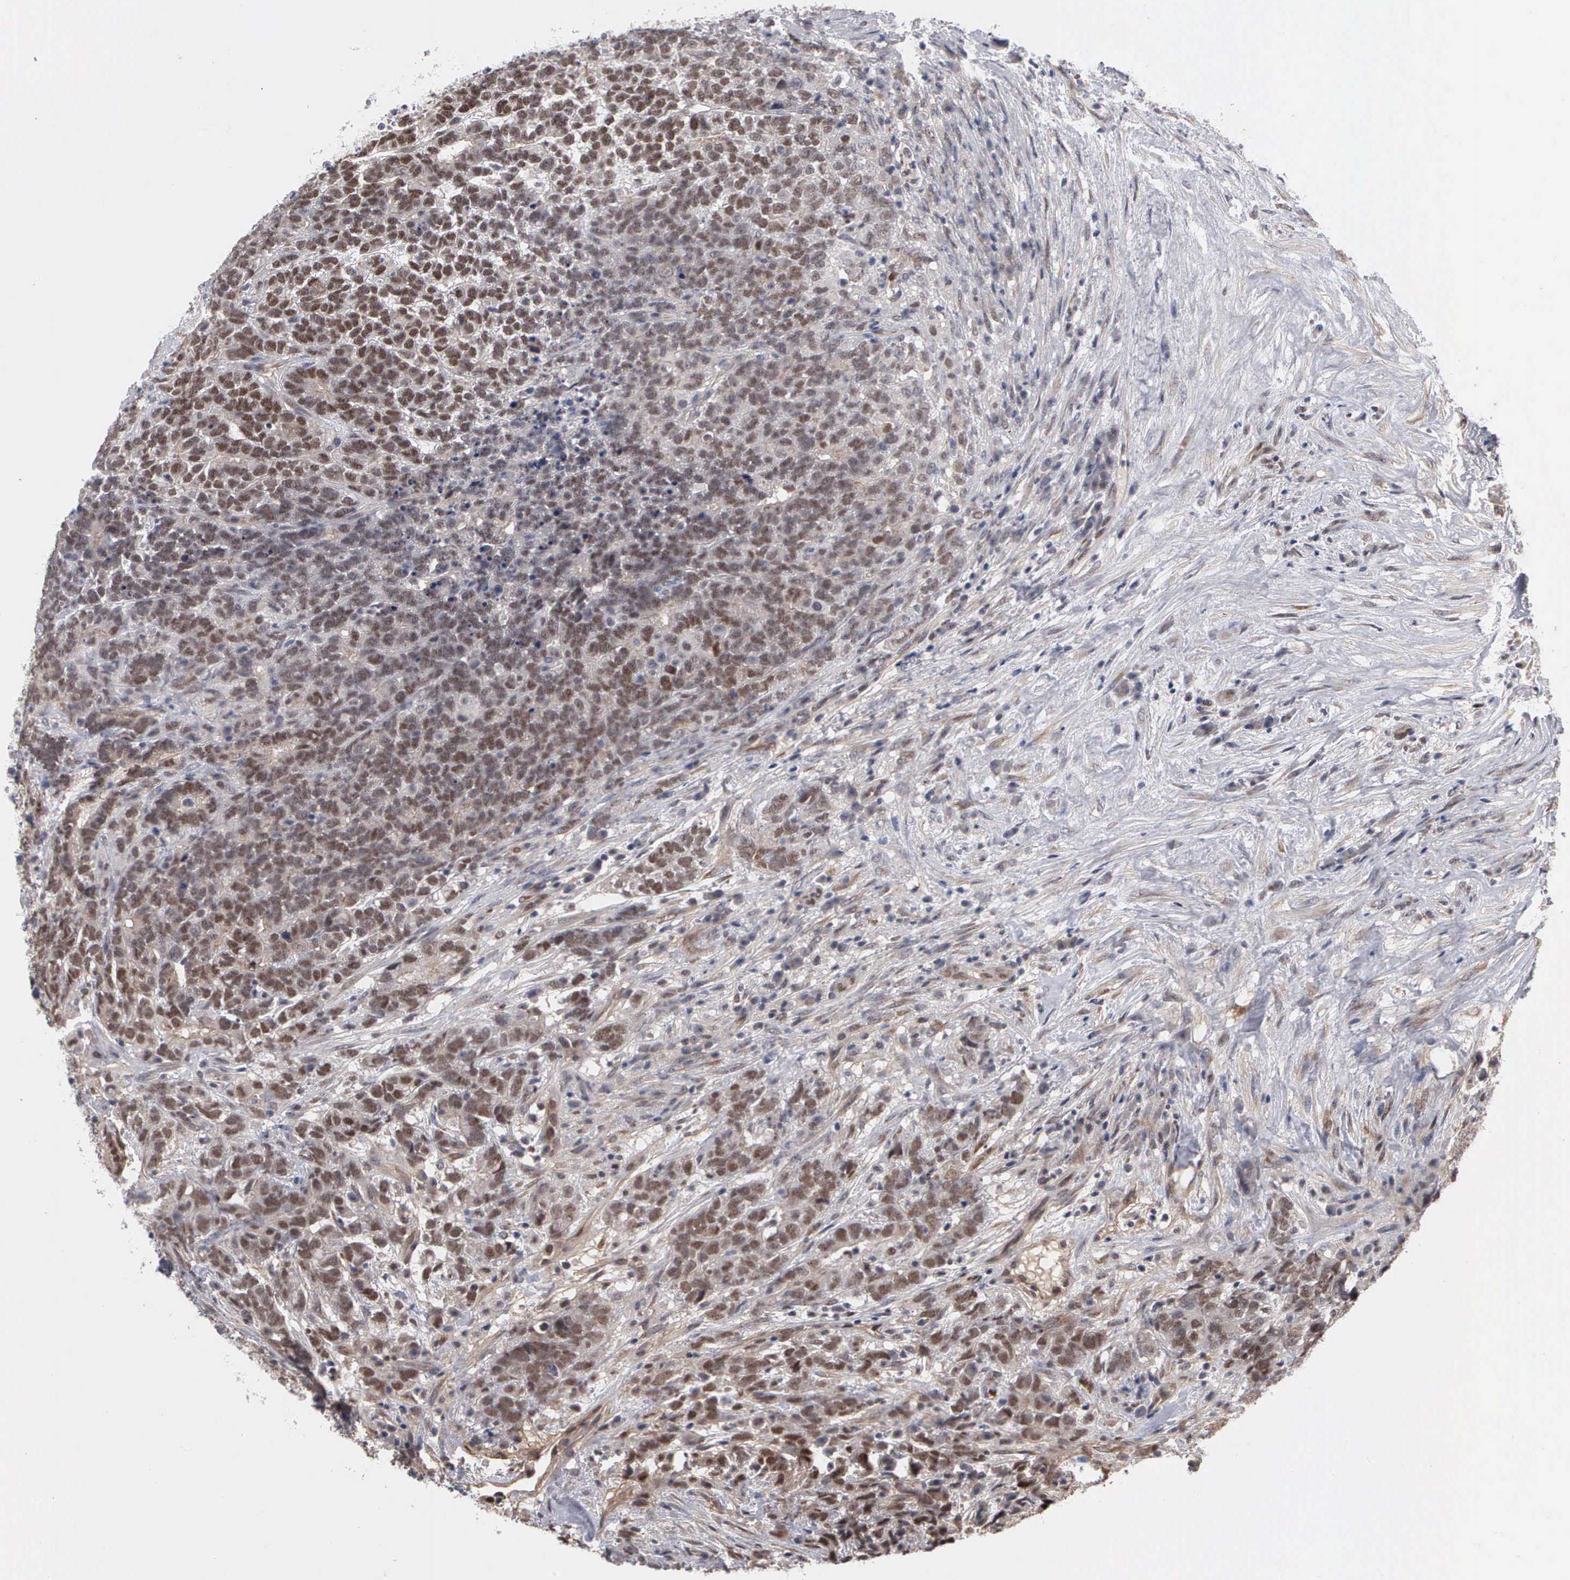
{"staining": {"intensity": "moderate", "quantity": ">75%", "location": "nuclear"}, "tissue": "testis cancer", "cell_type": "Tumor cells", "image_type": "cancer", "snomed": [{"axis": "morphology", "description": "Carcinoma, Embryonal, NOS"}, {"axis": "topography", "description": "Testis"}], "caption": "Testis cancer tissue displays moderate nuclear expression in about >75% of tumor cells", "gene": "ZBTB33", "patient": {"sex": "male", "age": 26}}